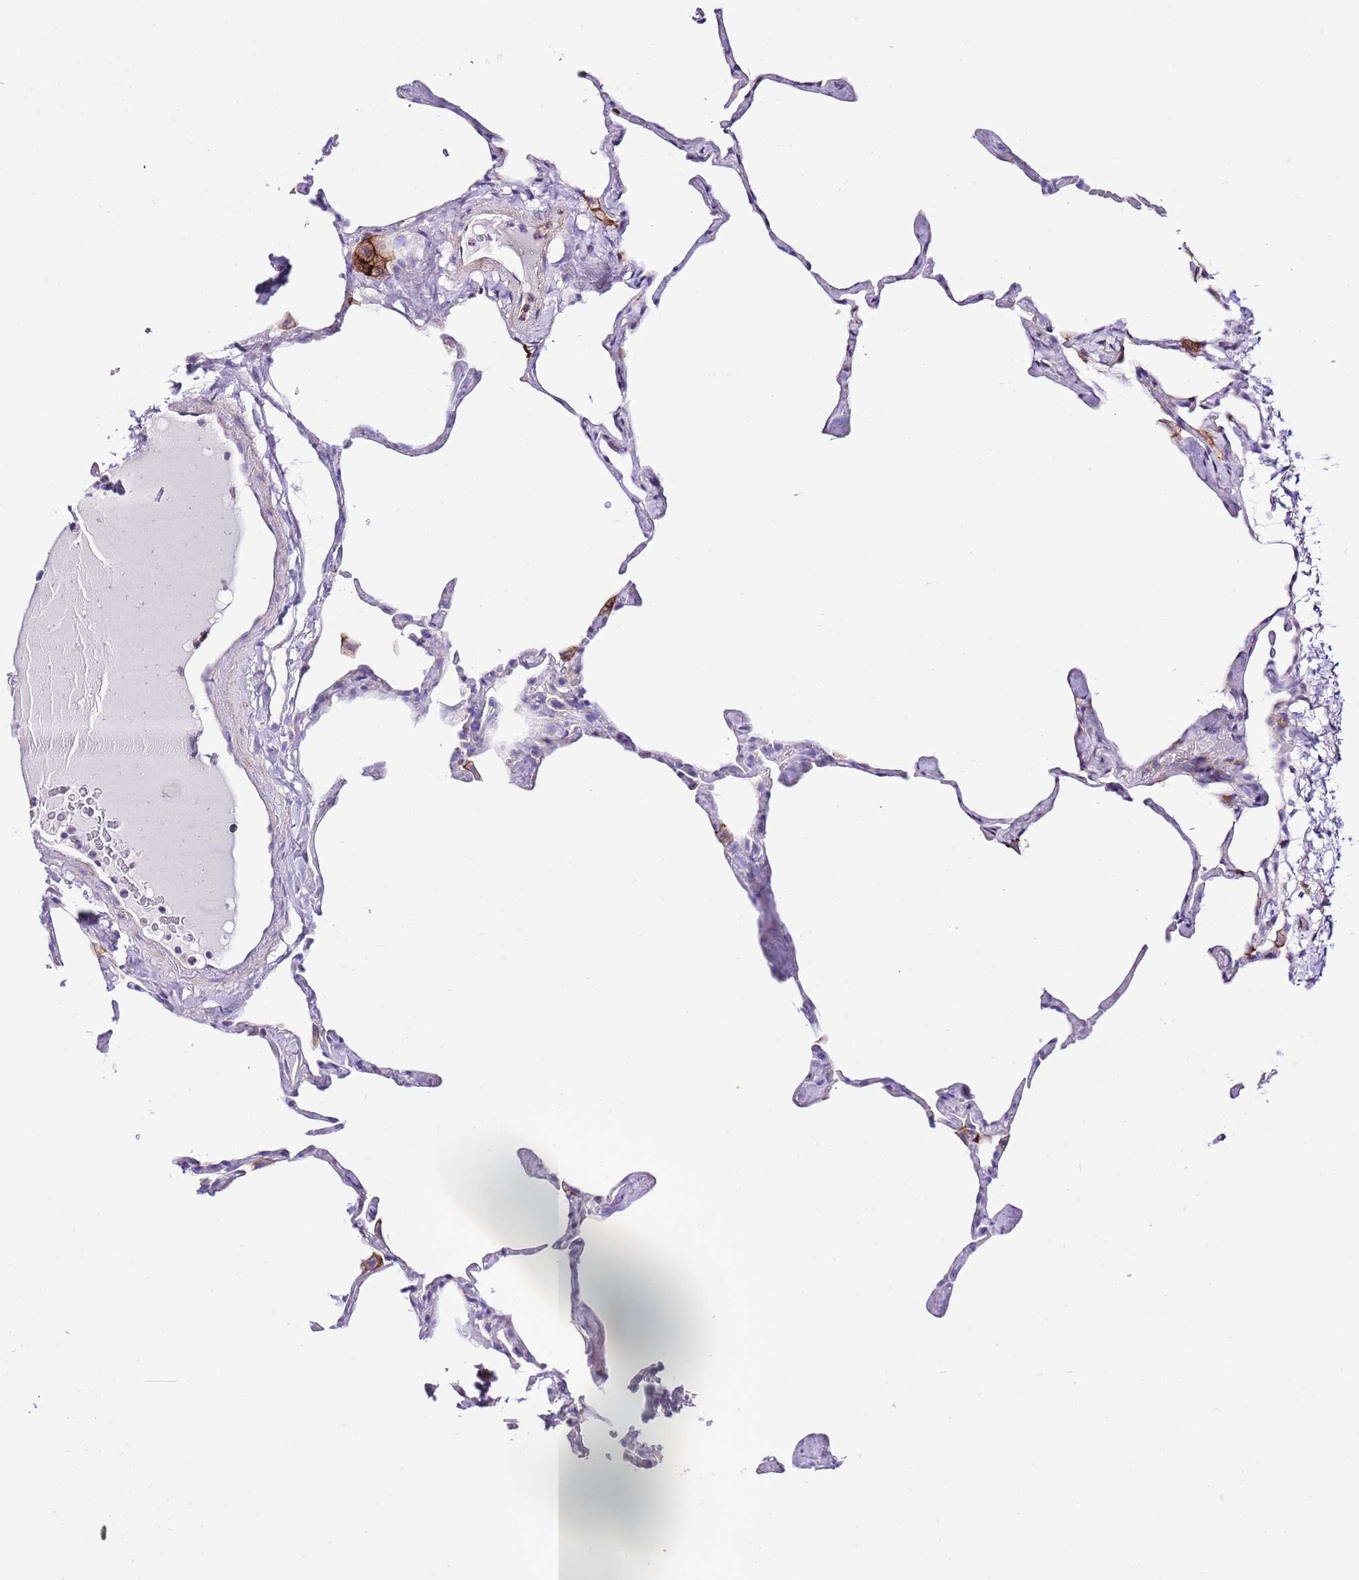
{"staining": {"intensity": "negative", "quantity": "none", "location": "none"}, "tissue": "lung", "cell_type": "Alveolar cells", "image_type": "normal", "snomed": [{"axis": "morphology", "description": "Normal tissue, NOS"}, {"axis": "topography", "description": "Lung"}], "caption": "The IHC image has no significant positivity in alveolar cells of lung.", "gene": "ALDH3A1", "patient": {"sex": "male", "age": 65}}